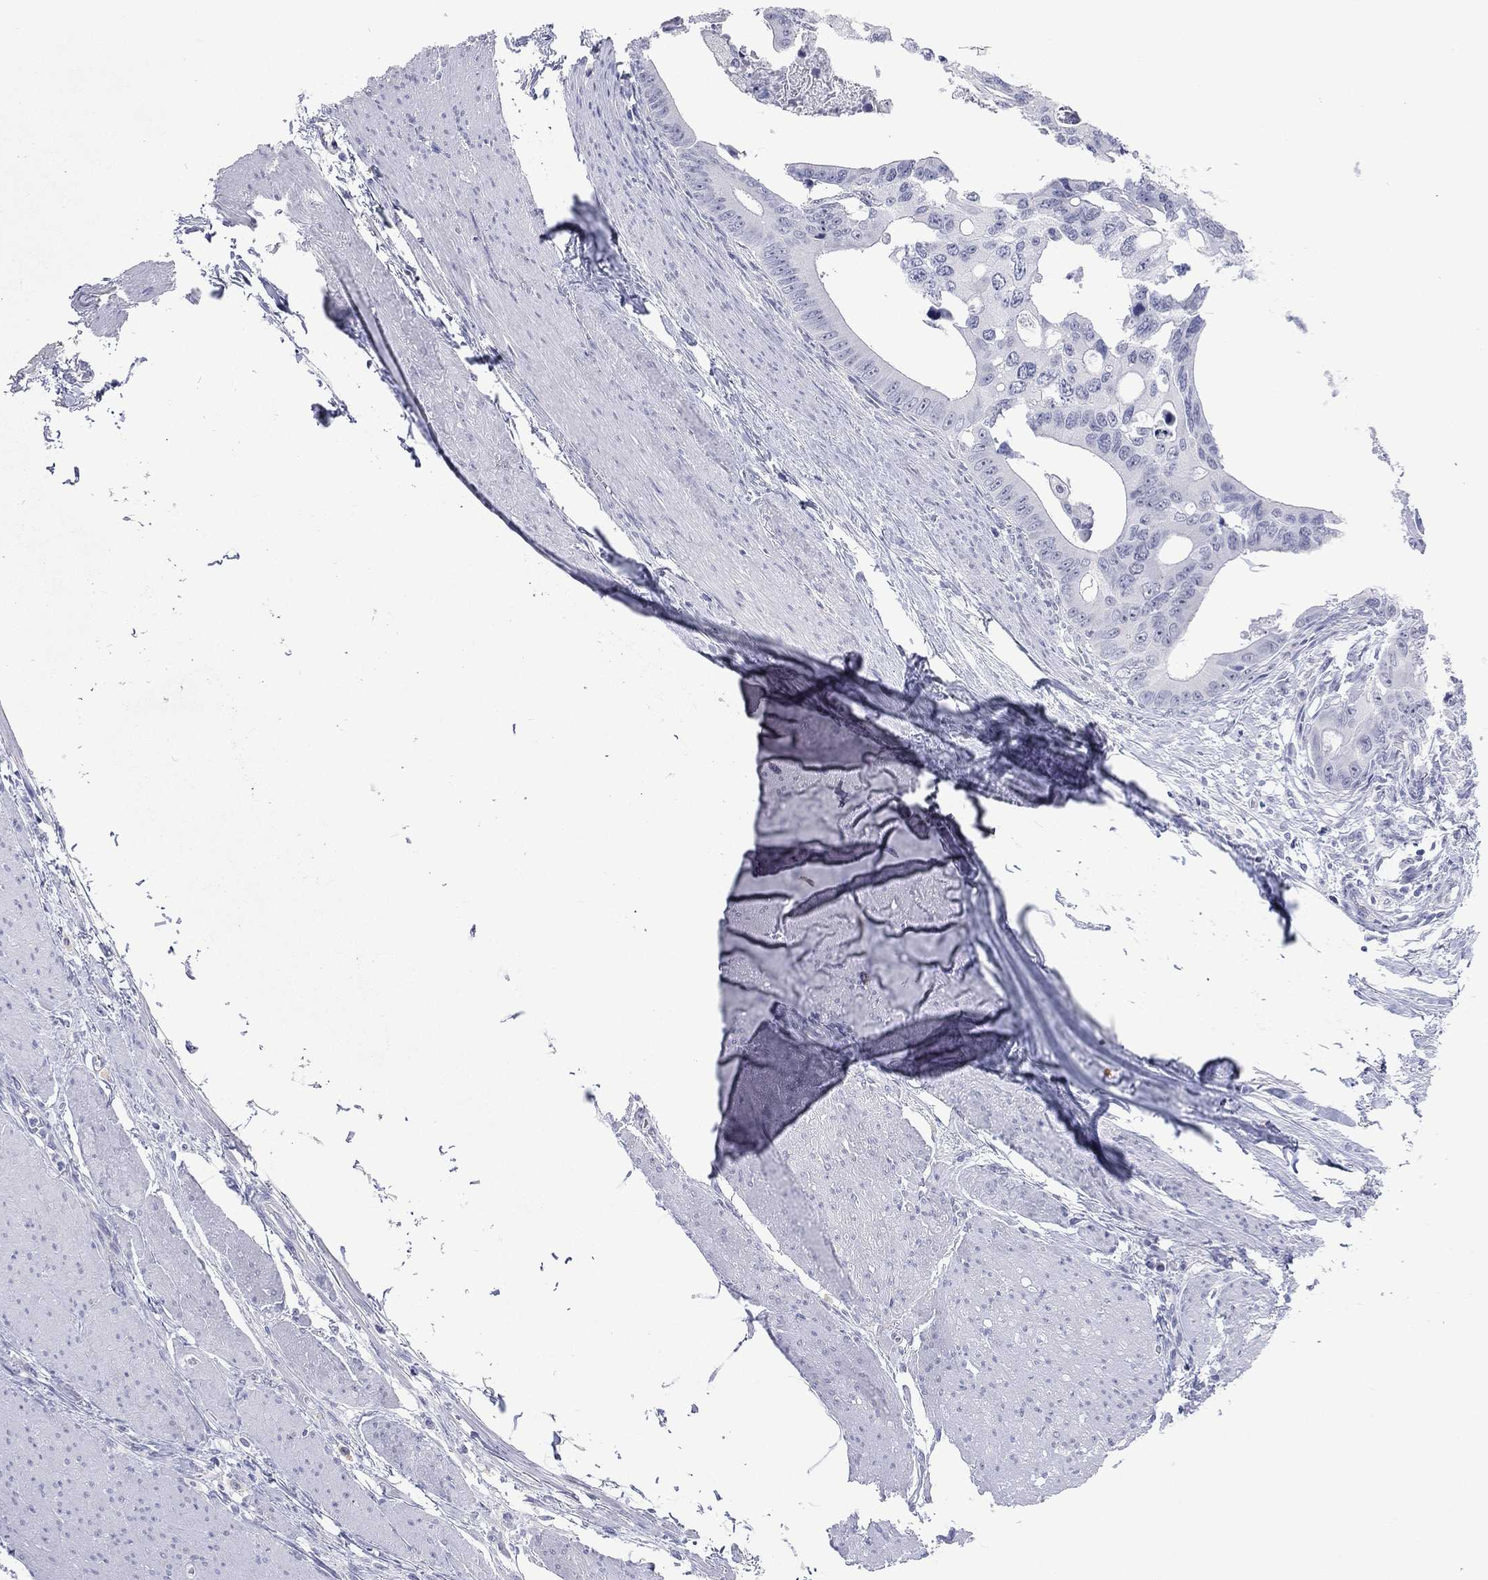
{"staining": {"intensity": "negative", "quantity": "none", "location": "none"}, "tissue": "colorectal cancer", "cell_type": "Tumor cells", "image_type": "cancer", "snomed": [{"axis": "morphology", "description": "Adenocarcinoma, NOS"}, {"axis": "topography", "description": "Rectum"}], "caption": "A photomicrograph of colorectal cancer (adenocarcinoma) stained for a protein exhibits no brown staining in tumor cells.", "gene": "SSX1", "patient": {"sex": "male", "age": 64}}